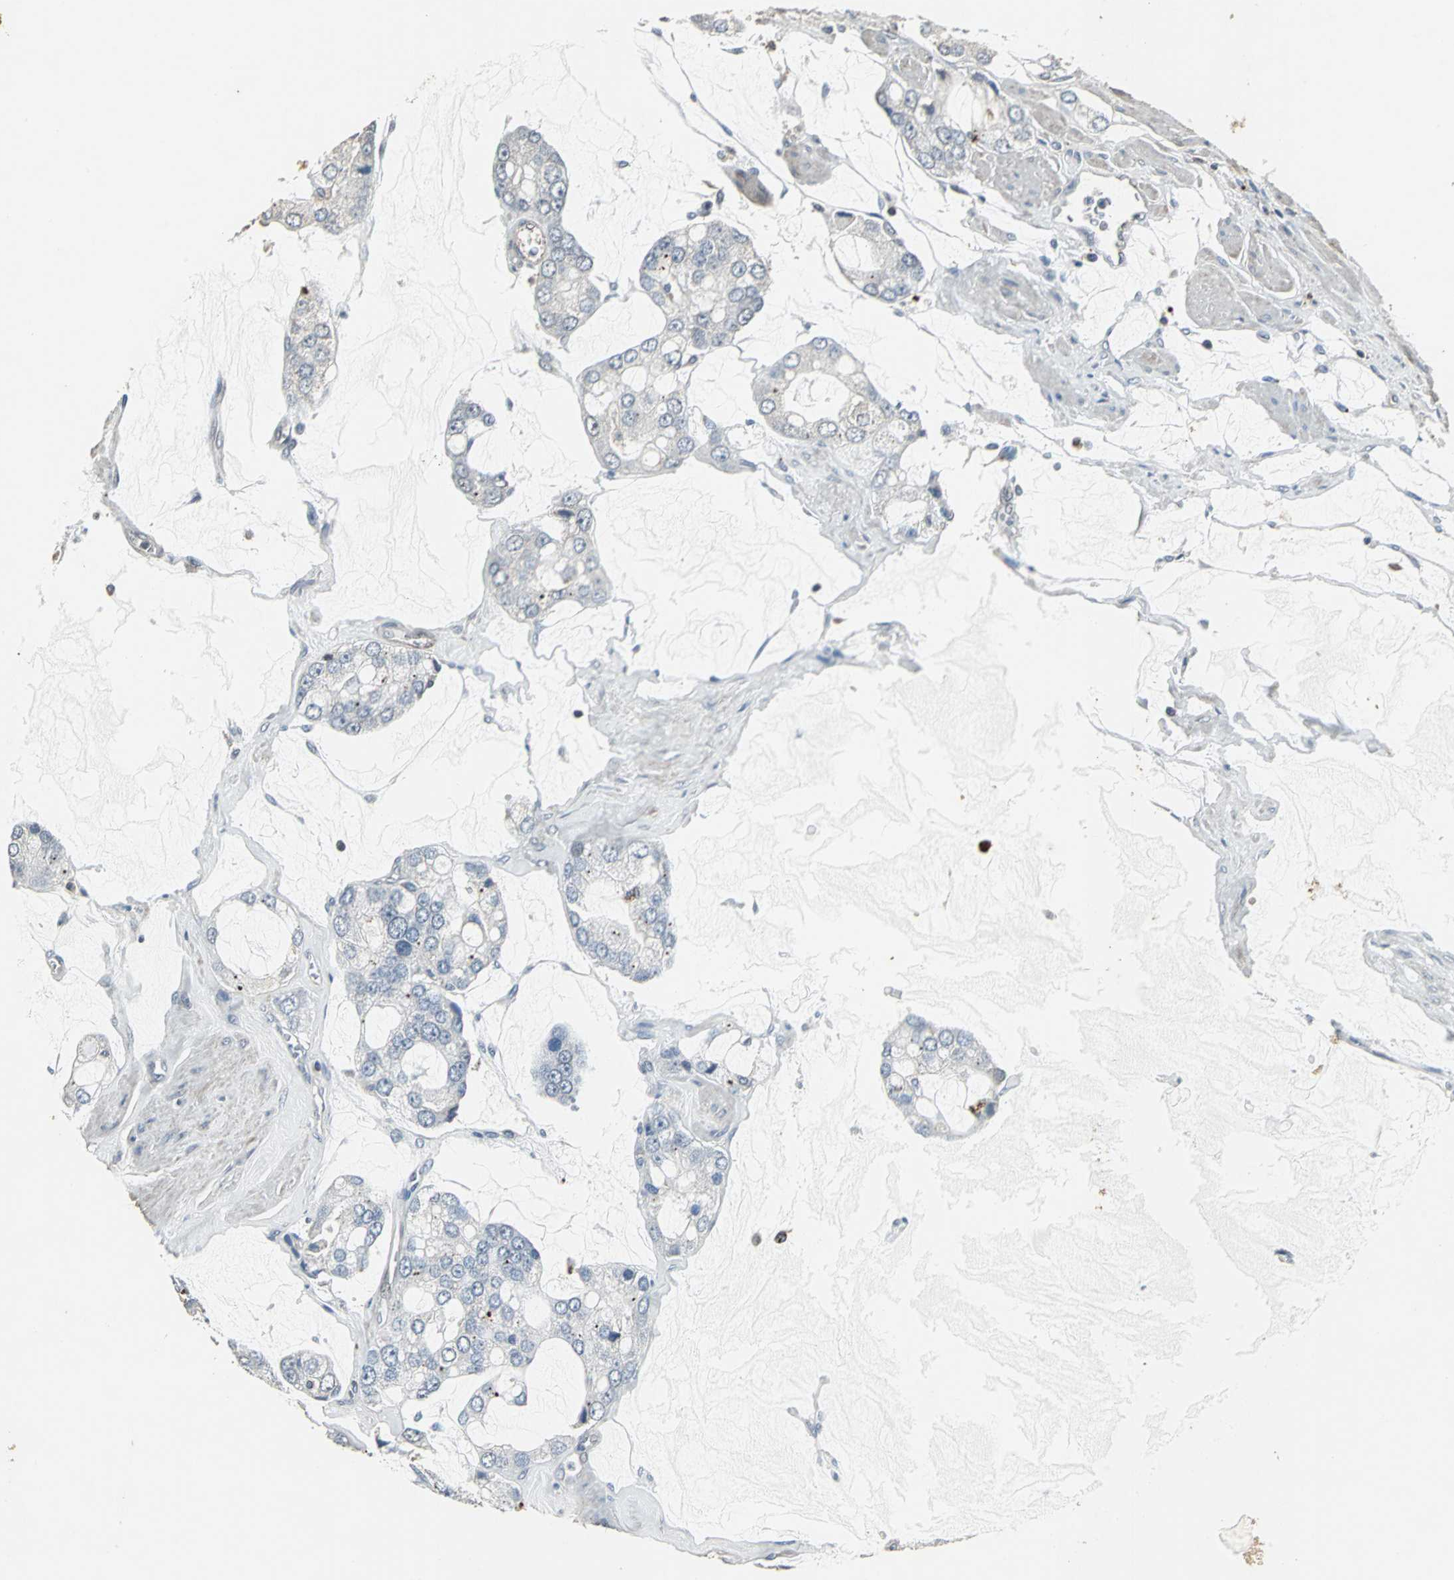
{"staining": {"intensity": "negative", "quantity": "none", "location": "none"}, "tissue": "prostate cancer", "cell_type": "Tumor cells", "image_type": "cancer", "snomed": [{"axis": "morphology", "description": "Adenocarcinoma, High grade"}, {"axis": "topography", "description": "Prostate"}], "caption": "An IHC photomicrograph of prostate cancer (high-grade adenocarcinoma) is shown. There is no staining in tumor cells of prostate cancer (high-grade adenocarcinoma). (DAB (3,3'-diaminobenzidine) IHC visualized using brightfield microscopy, high magnification).", "gene": "DNAJB4", "patient": {"sex": "male", "age": 67}}